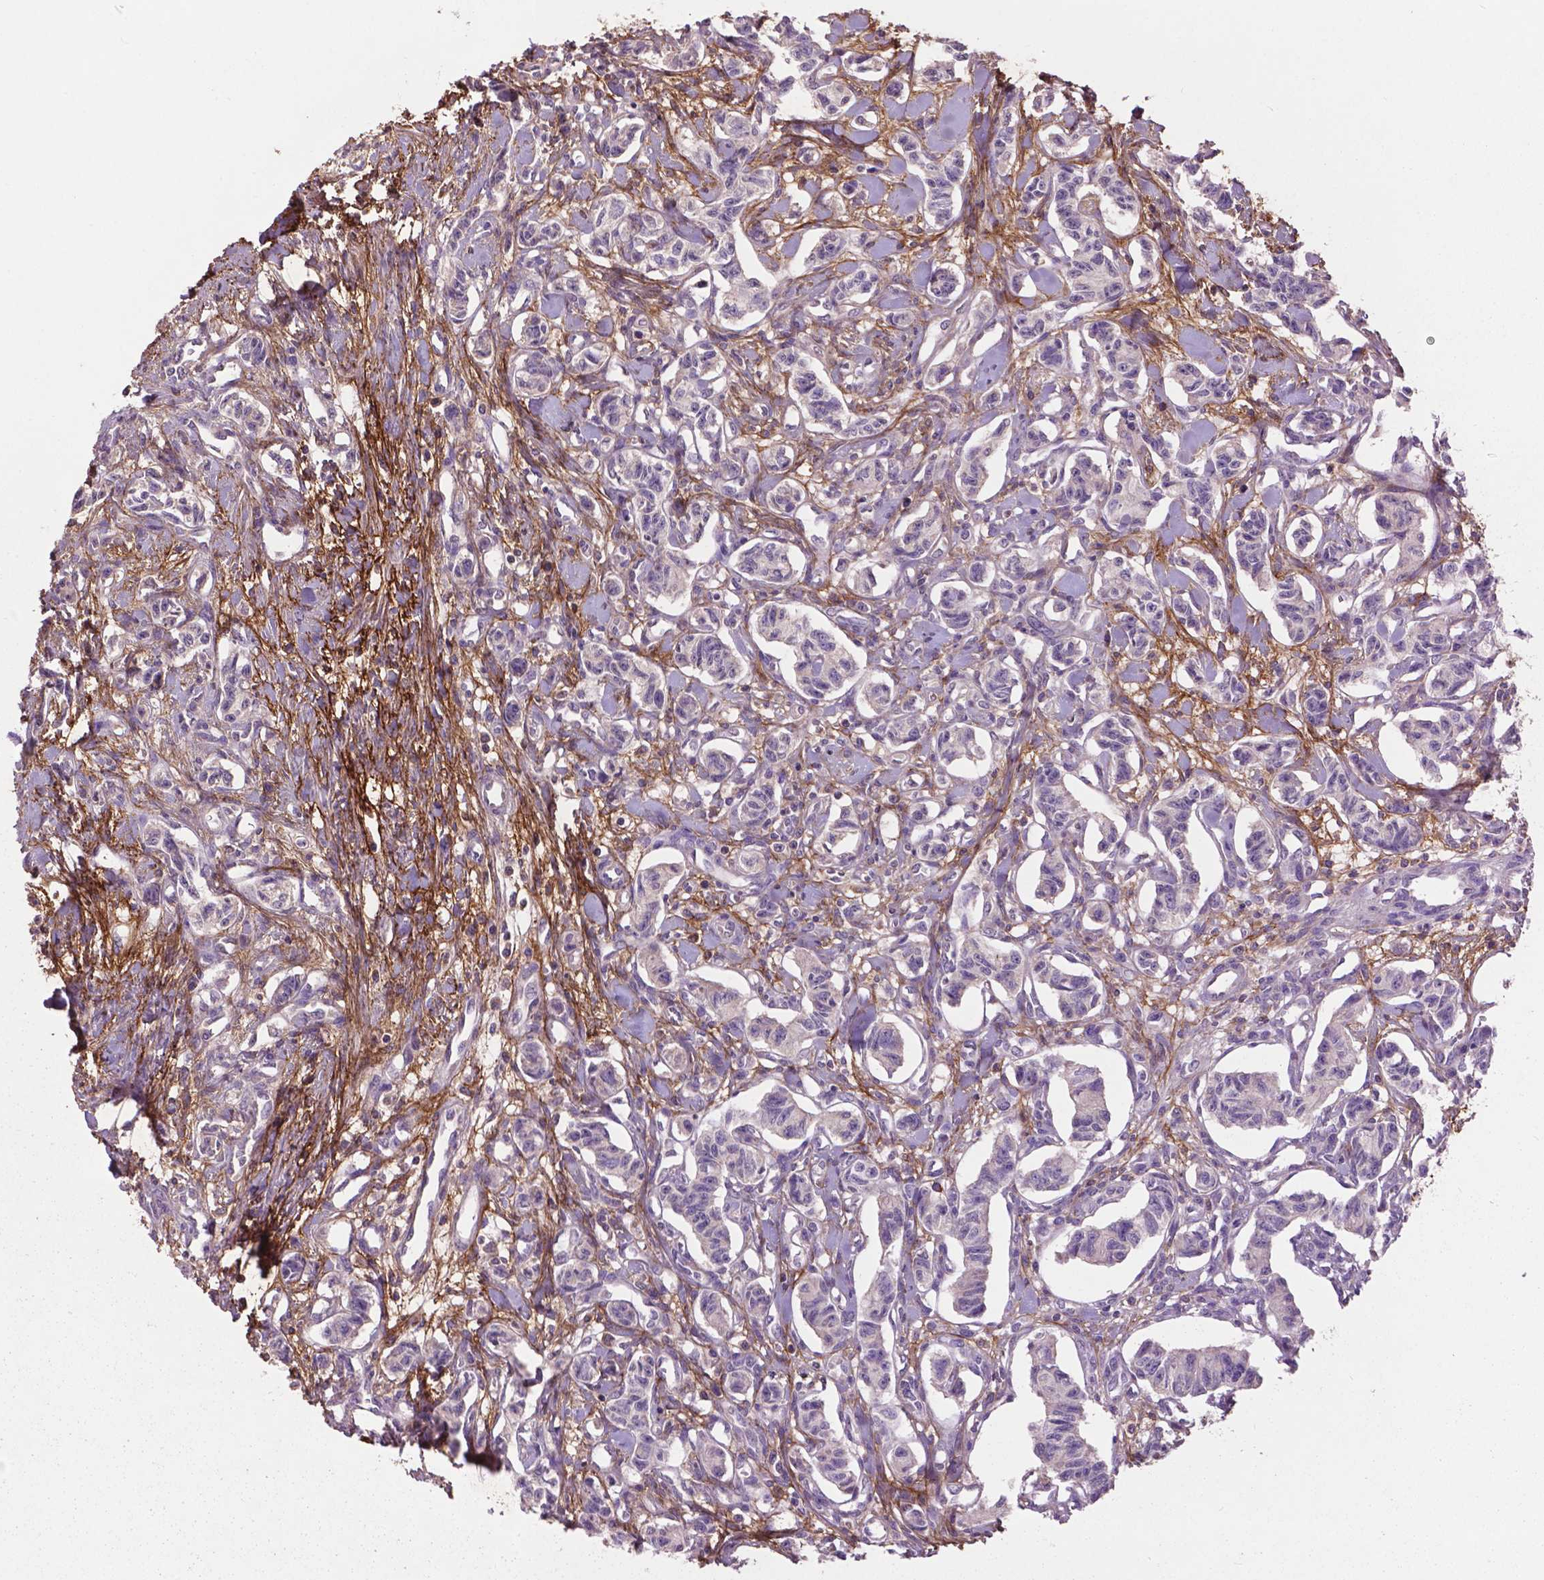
{"staining": {"intensity": "negative", "quantity": "none", "location": "none"}, "tissue": "carcinoid", "cell_type": "Tumor cells", "image_type": "cancer", "snomed": [{"axis": "morphology", "description": "Carcinoid, malignant, NOS"}, {"axis": "topography", "description": "Kidney"}], "caption": "IHC of human carcinoid displays no expression in tumor cells.", "gene": "LRRC3C", "patient": {"sex": "female", "age": 41}}